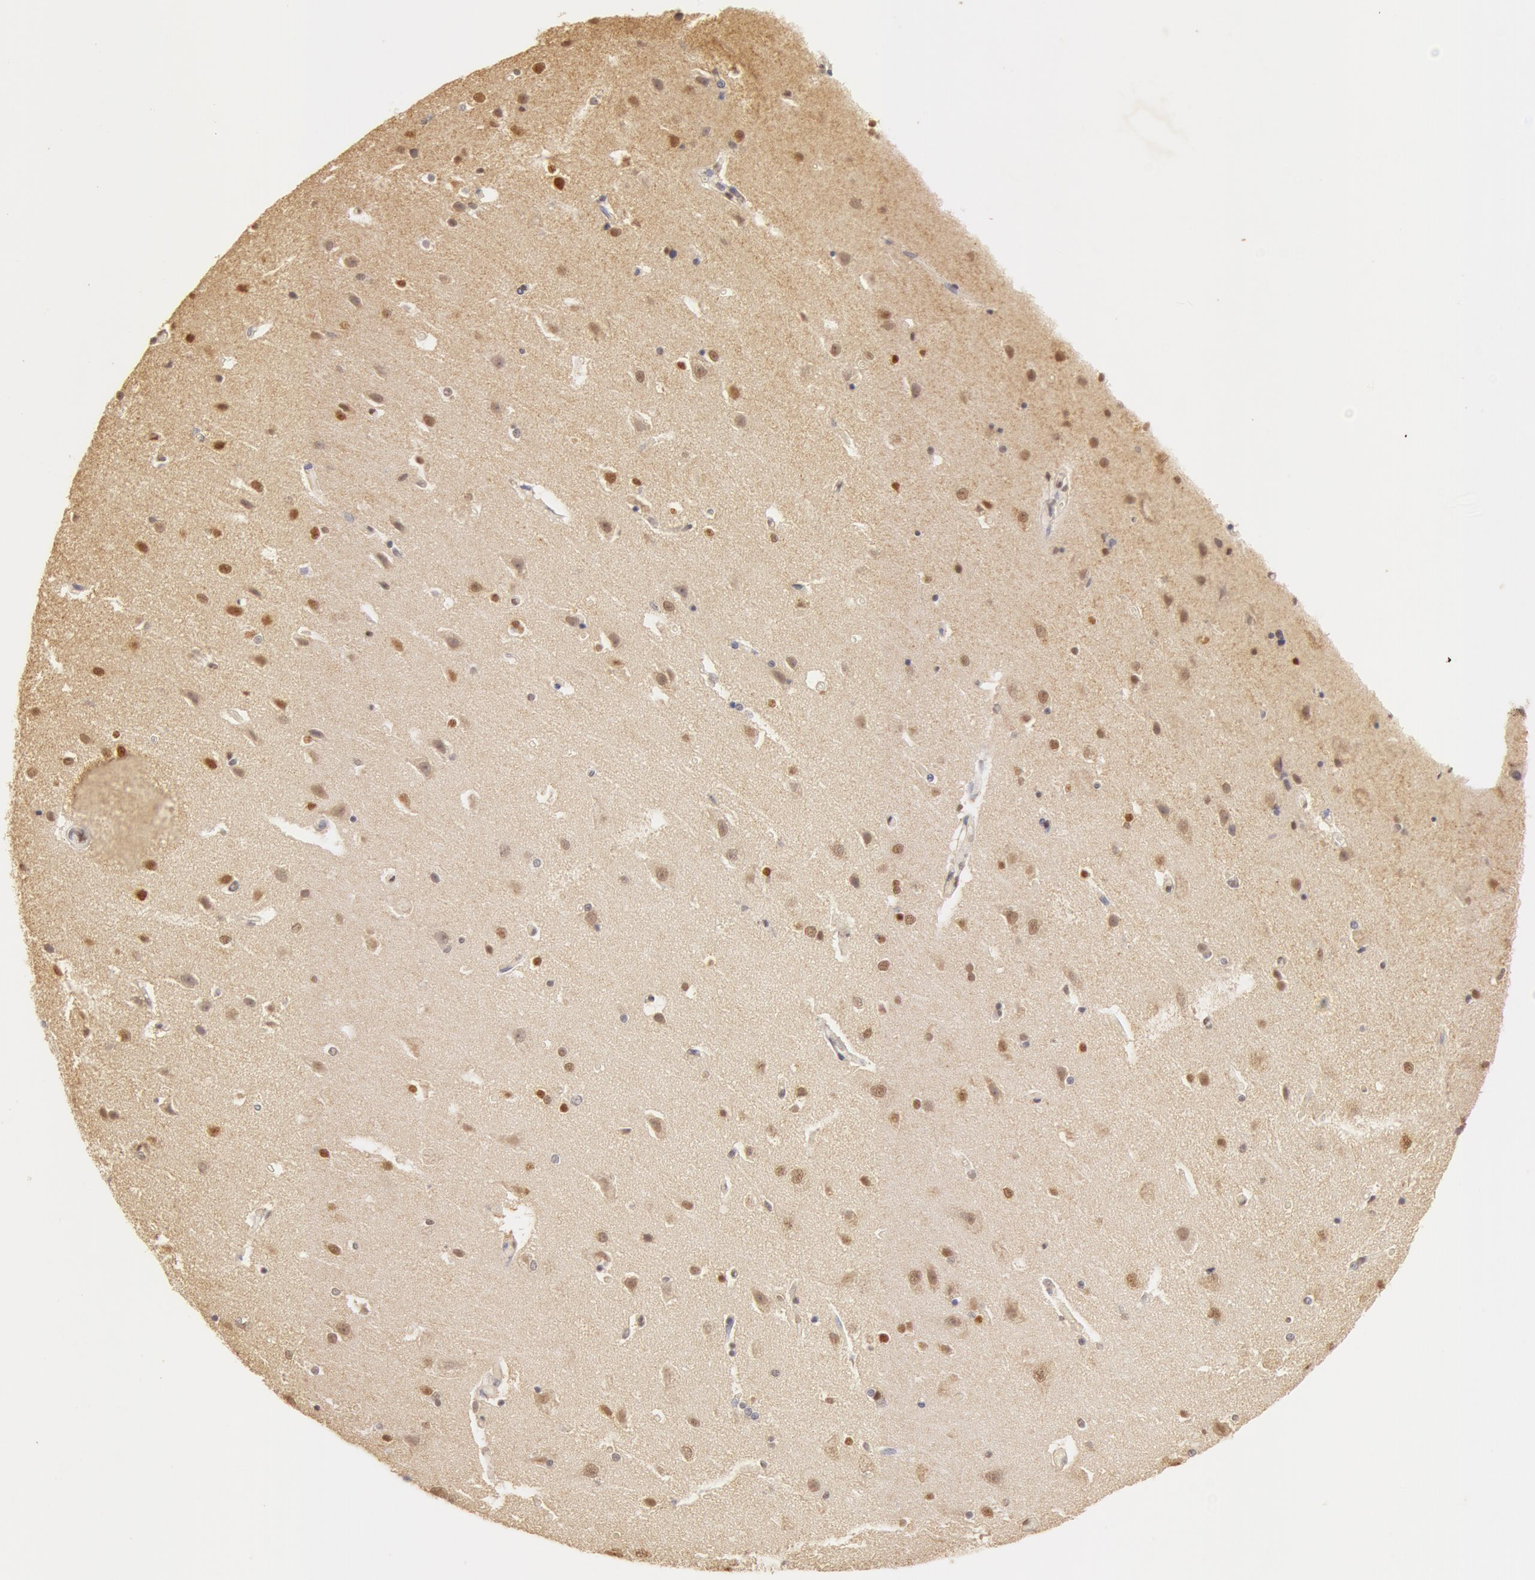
{"staining": {"intensity": "weak", "quantity": "25%-75%", "location": "nuclear"}, "tissue": "caudate", "cell_type": "Glial cells", "image_type": "normal", "snomed": [{"axis": "morphology", "description": "Normal tissue, NOS"}, {"axis": "topography", "description": "Lateral ventricle wall"}], "caption": "IHC histopathology image of unremarkable caudate: human caudate stained using IHC reveals low levels of weak protein expression localized specifically in the nuclear of glial cells, appearing as a nuclear brown color.", "gene": "SNRNP70", "patient": {"sex": "female", "age": 54}}